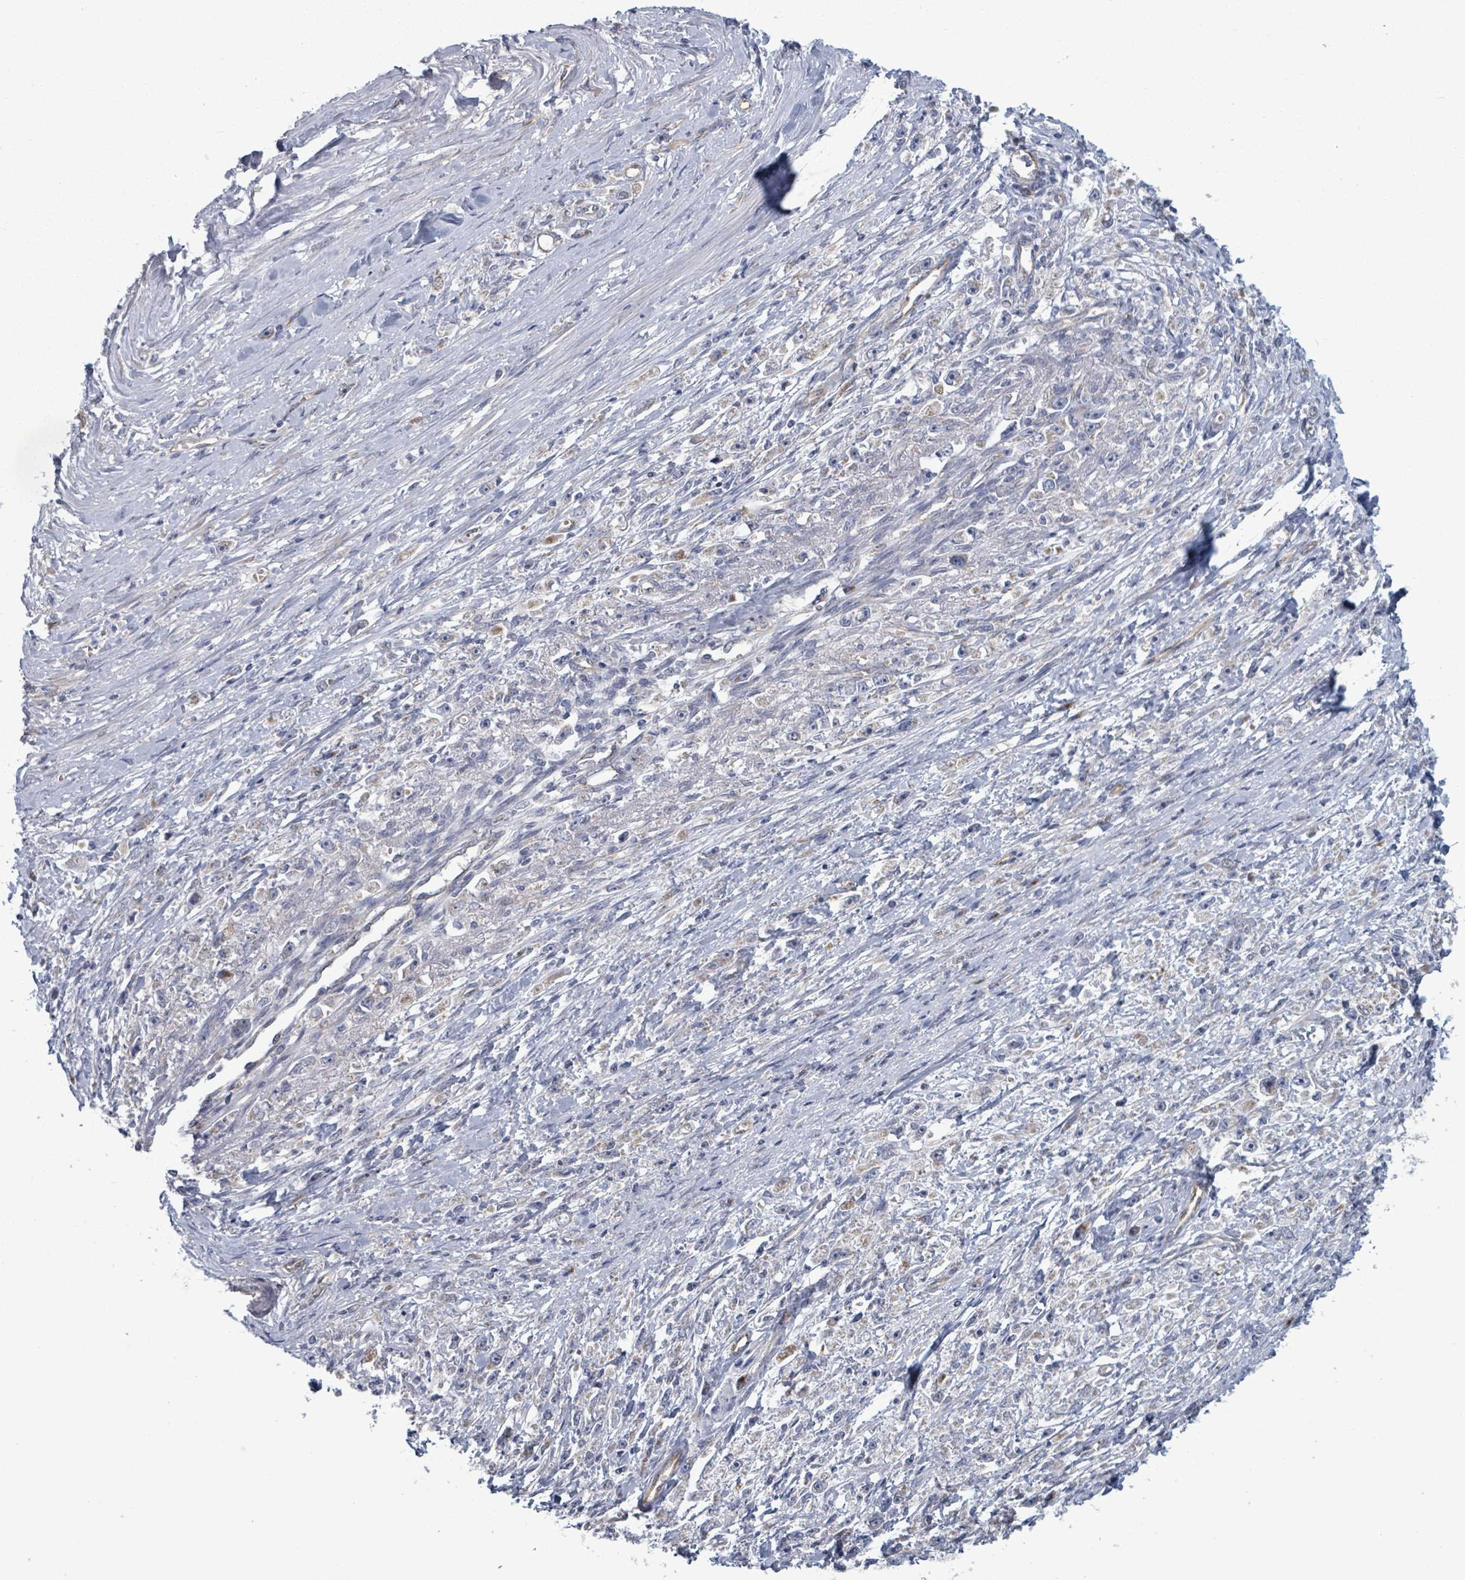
{"staining": {"intensity": "negative", "quantity": "none", "location": "none"}, "tissue": "stomach cancer", "cell_type": "Tumor cells", "image_type": "cancer", "snomed": [{"axis": "morphology", "description": "Adenocarcinoma, NOS"}, {"axis": "topography", "description": "Stomach"}], "caption": "Immunohistochemical staining of human adenocarcinoma (stomach) displays no significant positivity in tumor cells.", "gene": "FKBP1A", "patient": {"sex": "female", "age": 59}}